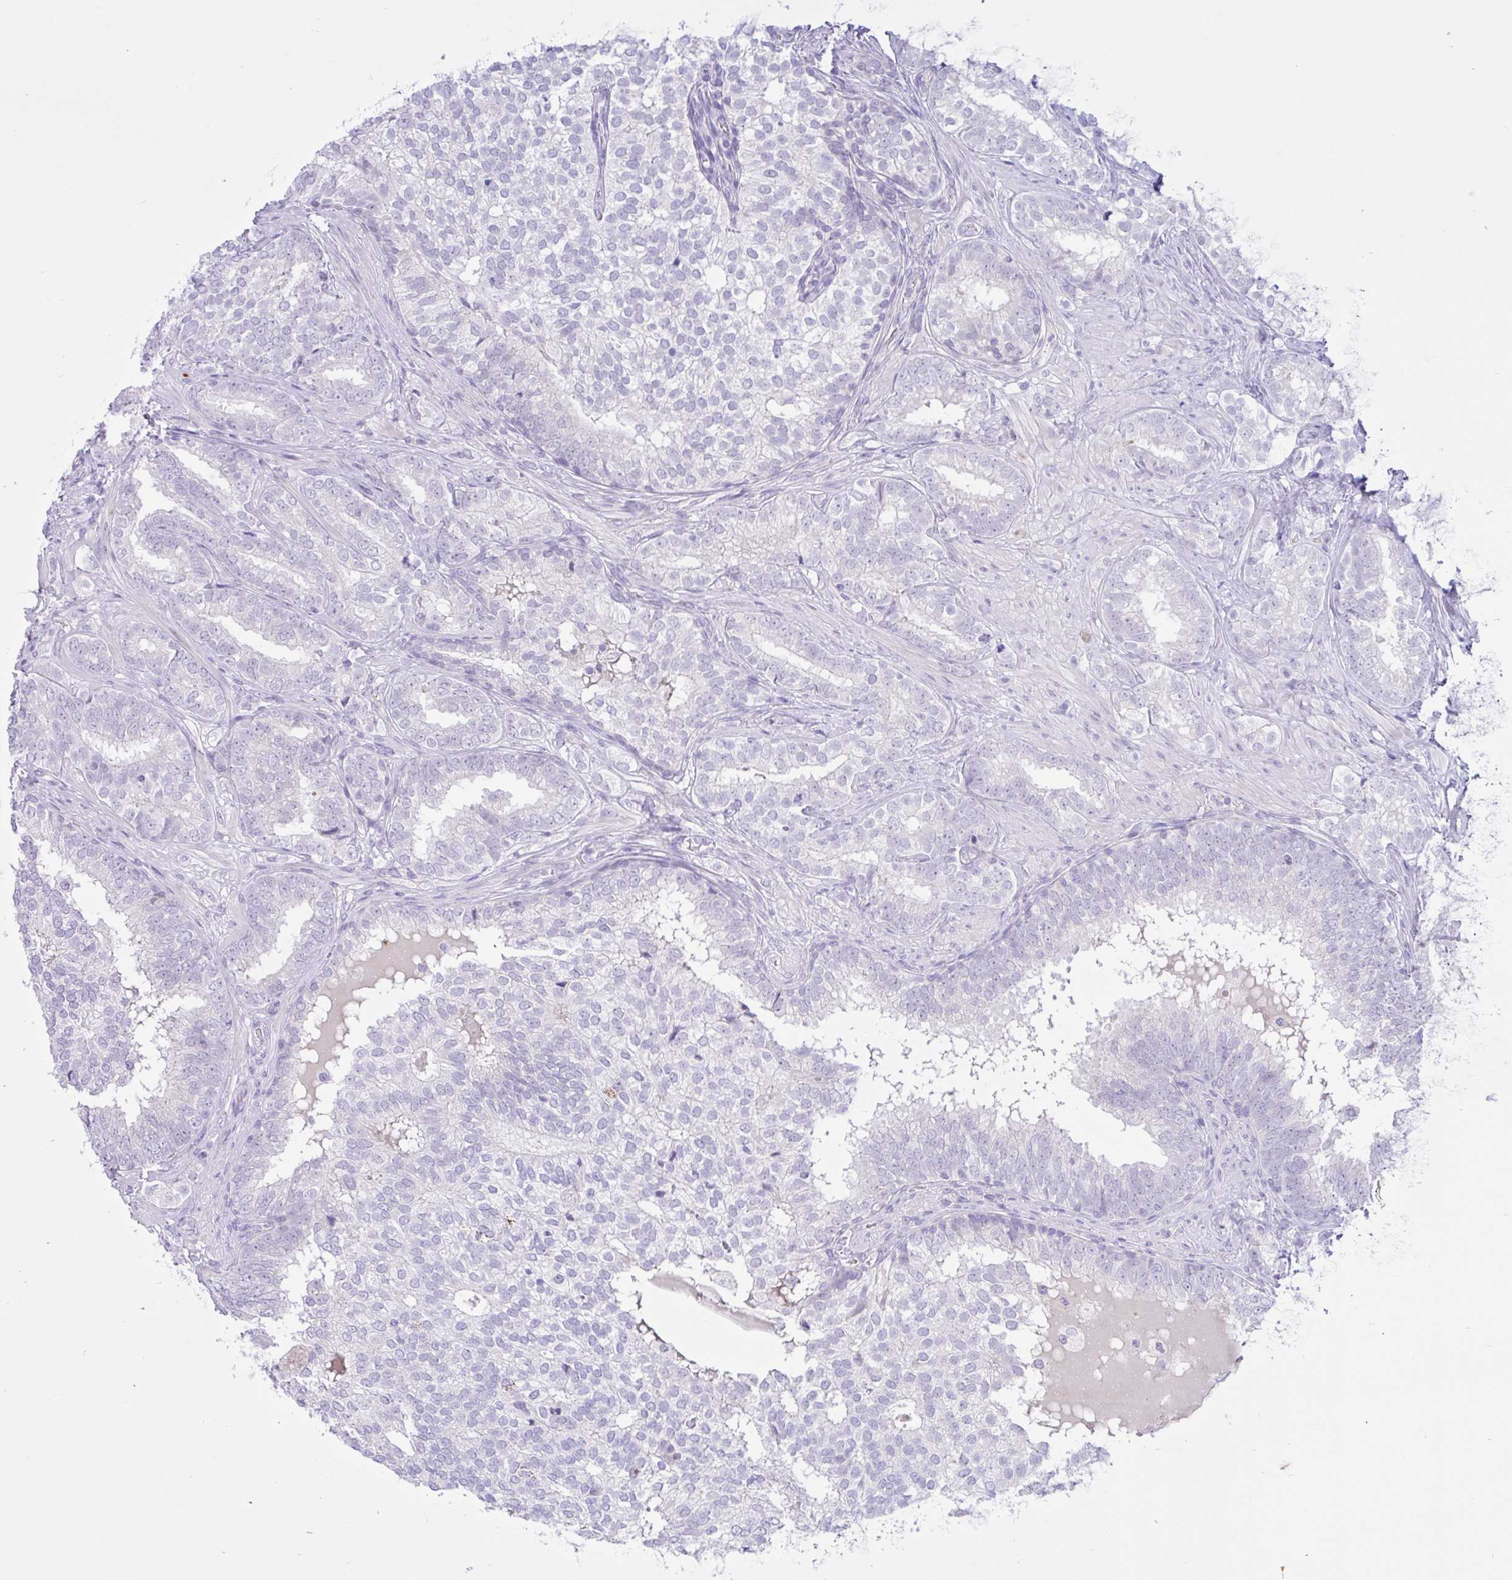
{"staining": {"intensity": "negative", "quantity": "none", "location": "none"}, "tissue": "prostate cancer", "cell_type": "Tumor cells", "image_type": "cancer", "snomed": [{"axis": "morphology", "description": "Adenocarcinoma, High grade"}, {"axis": "topography", "description": "Prostate"}], "caption": "DAB immunohistochemical staining of prostate cancer reveals no significant staining in tumor cells. (Brightfield microscopy of DAB (3,3'-diaminobenzidine) immunohistochemistry at high magnification).", "gene": "ZNF101", "patient": {"sex": "male", "age": 72}}